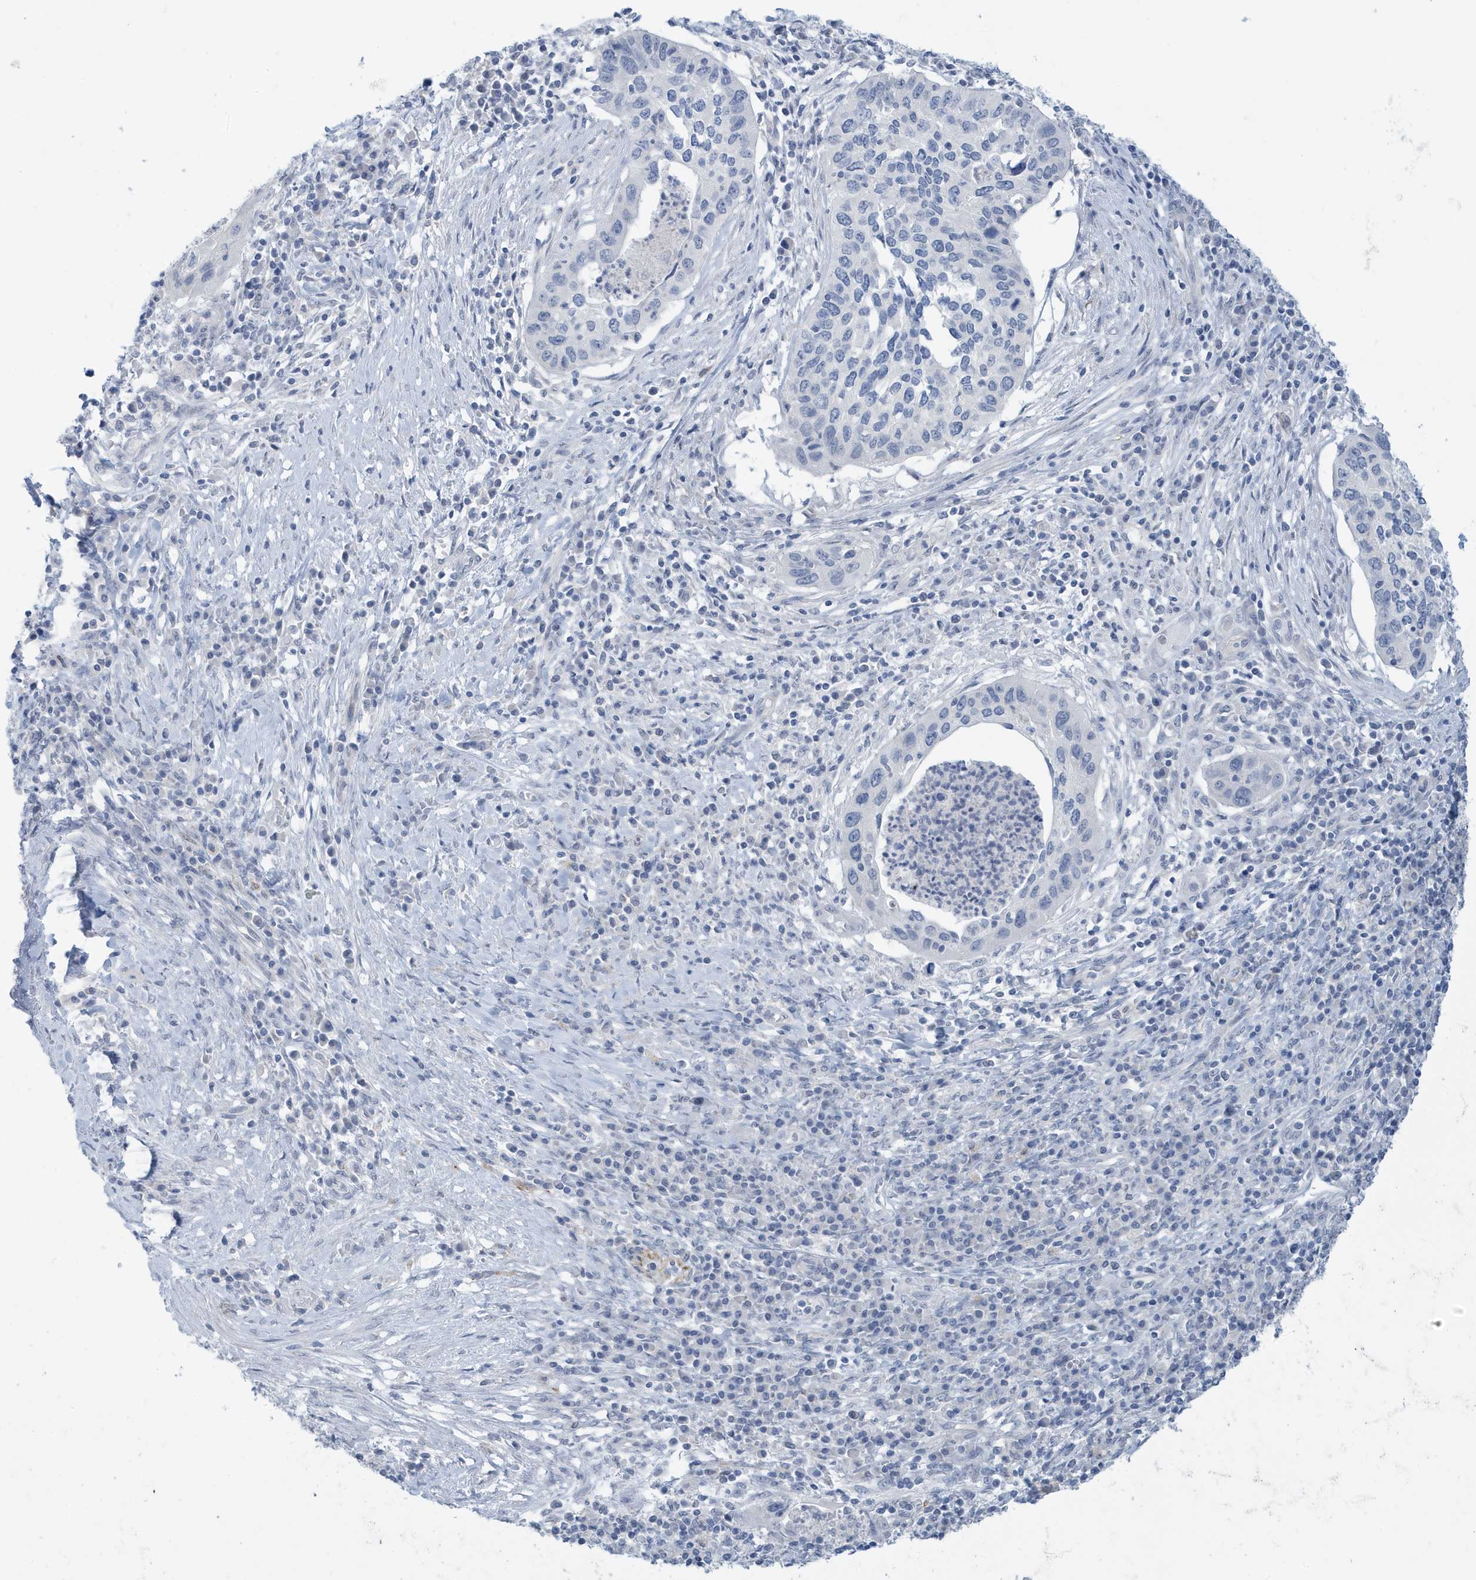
{"staining": {"intensity": "negative", "quantity": "none", "location": "none"}, "tissue": "cervical cancer", "cell_type": "Tumor cells", "image_type": "cancer", "snomed": [{"axis": "morphology", "description": "Squamous cell carcinoma, NOS"}, {"axis": "topography", "description": "Cervix"}], "caption": "Immunohistochemistry (IHC) image of neoplastic tissue: squamous cell carcinoma (cervical) stained with DAB exhibits no significant protein positivity in tumor cells.", "gene": "PERM1", "patient": {"sex": "female", "age": 38}}